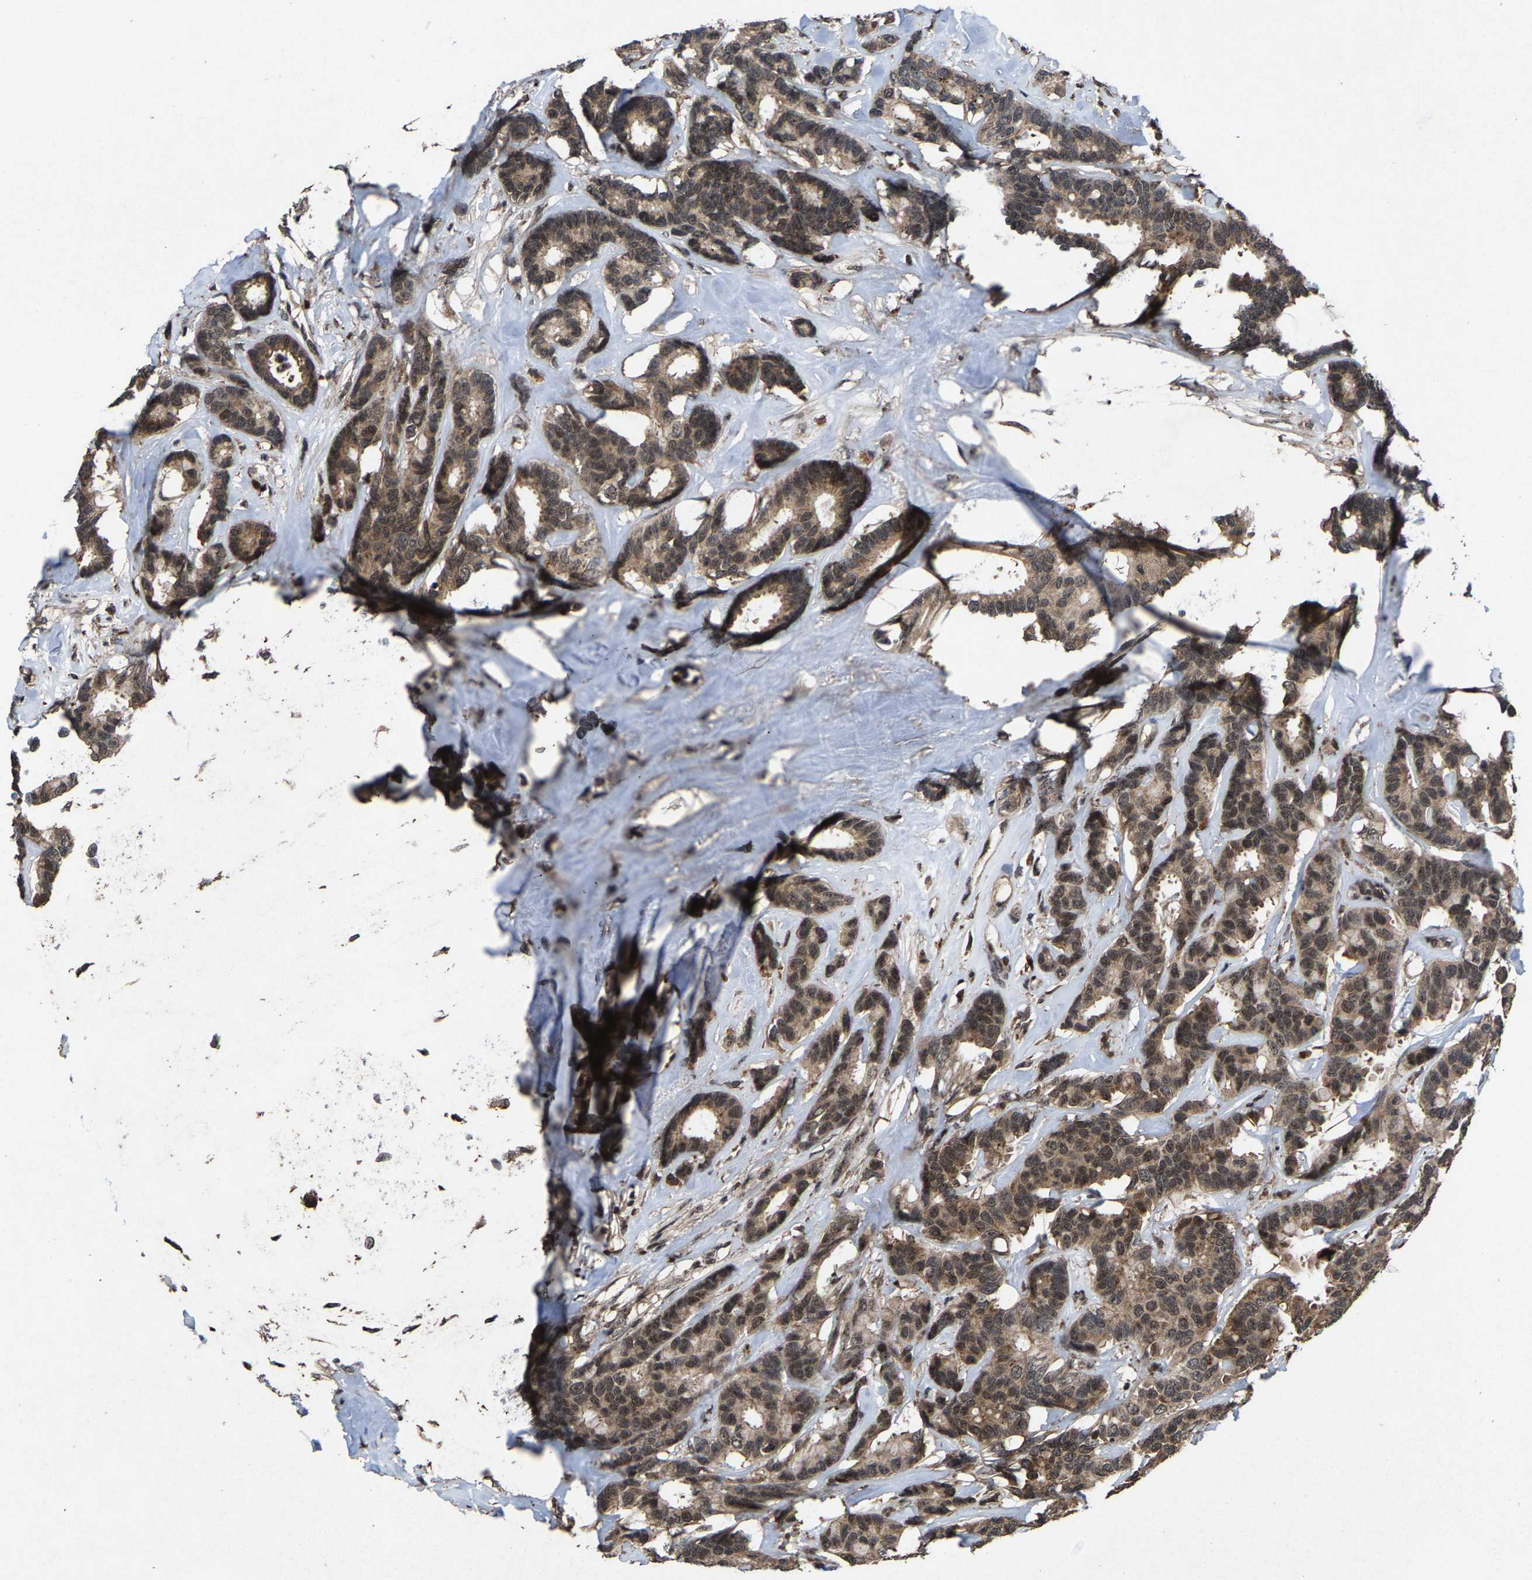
{"staining": {"intensity": "moderate", "quantity": ">75%", "location": "cytoplasmic/membranous"}, "tissue": "breast cancer", "cell_type": "Tumor cells", "image_type": "cancer", "snomed": [{"axis": "morphology", "description": "Duct carcinoma"}, {"axis": "topography", "description": "Breast"}], "caption": "Protein expression analysis of breast intraductal carcinoma shows moderate cytoplasmic/membranous expression in about >75% of tumor cells. (DAB (3,3'-diaminobenzidine) IHC, brown staining for protein, blue staining for nuclei).", "gene": "HAUS6", "patient": {"sex": "female", "age": 87}}